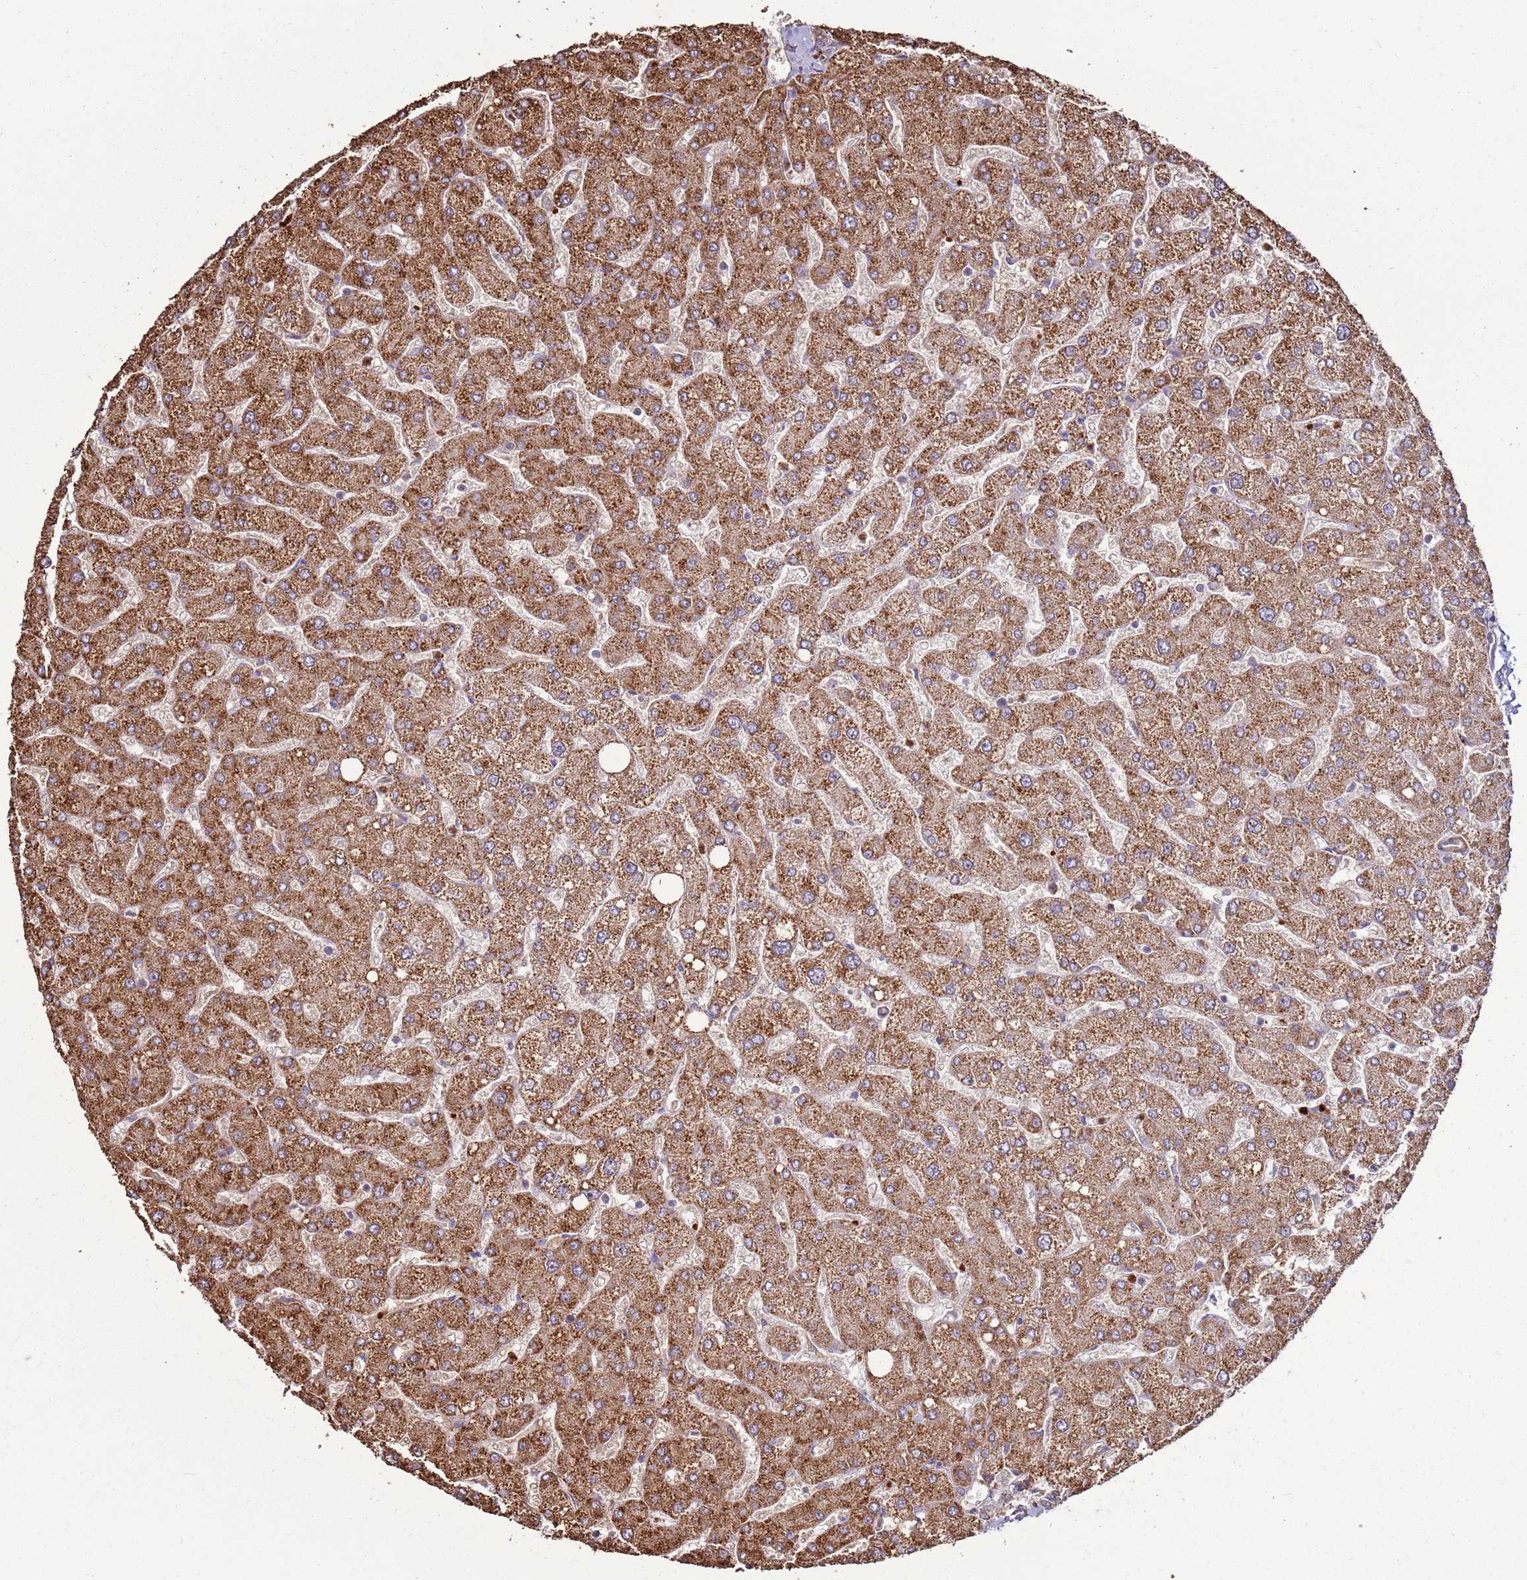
{"staining": {"intensity": "moderate", "quantity": "<25%", "location": "cytoplasmic/membranous"}, "tissue": "liver", "cell_type": "Cholangiocytes", "image_type": "normal", "snomed": [{"axis": "morphology", "description": "Normal tissue, NOS"}, {"axis": "topography", "description": "Liver"}], "caption": "Moderate cytoplasmic/membranous staining is seen in about <25% of cholangiocytes in unremarkable liver. (IHC, brightfield microscopy, high magnification).", "gene": "DDX59", "patient": {"sex": "male", "age": 55}}